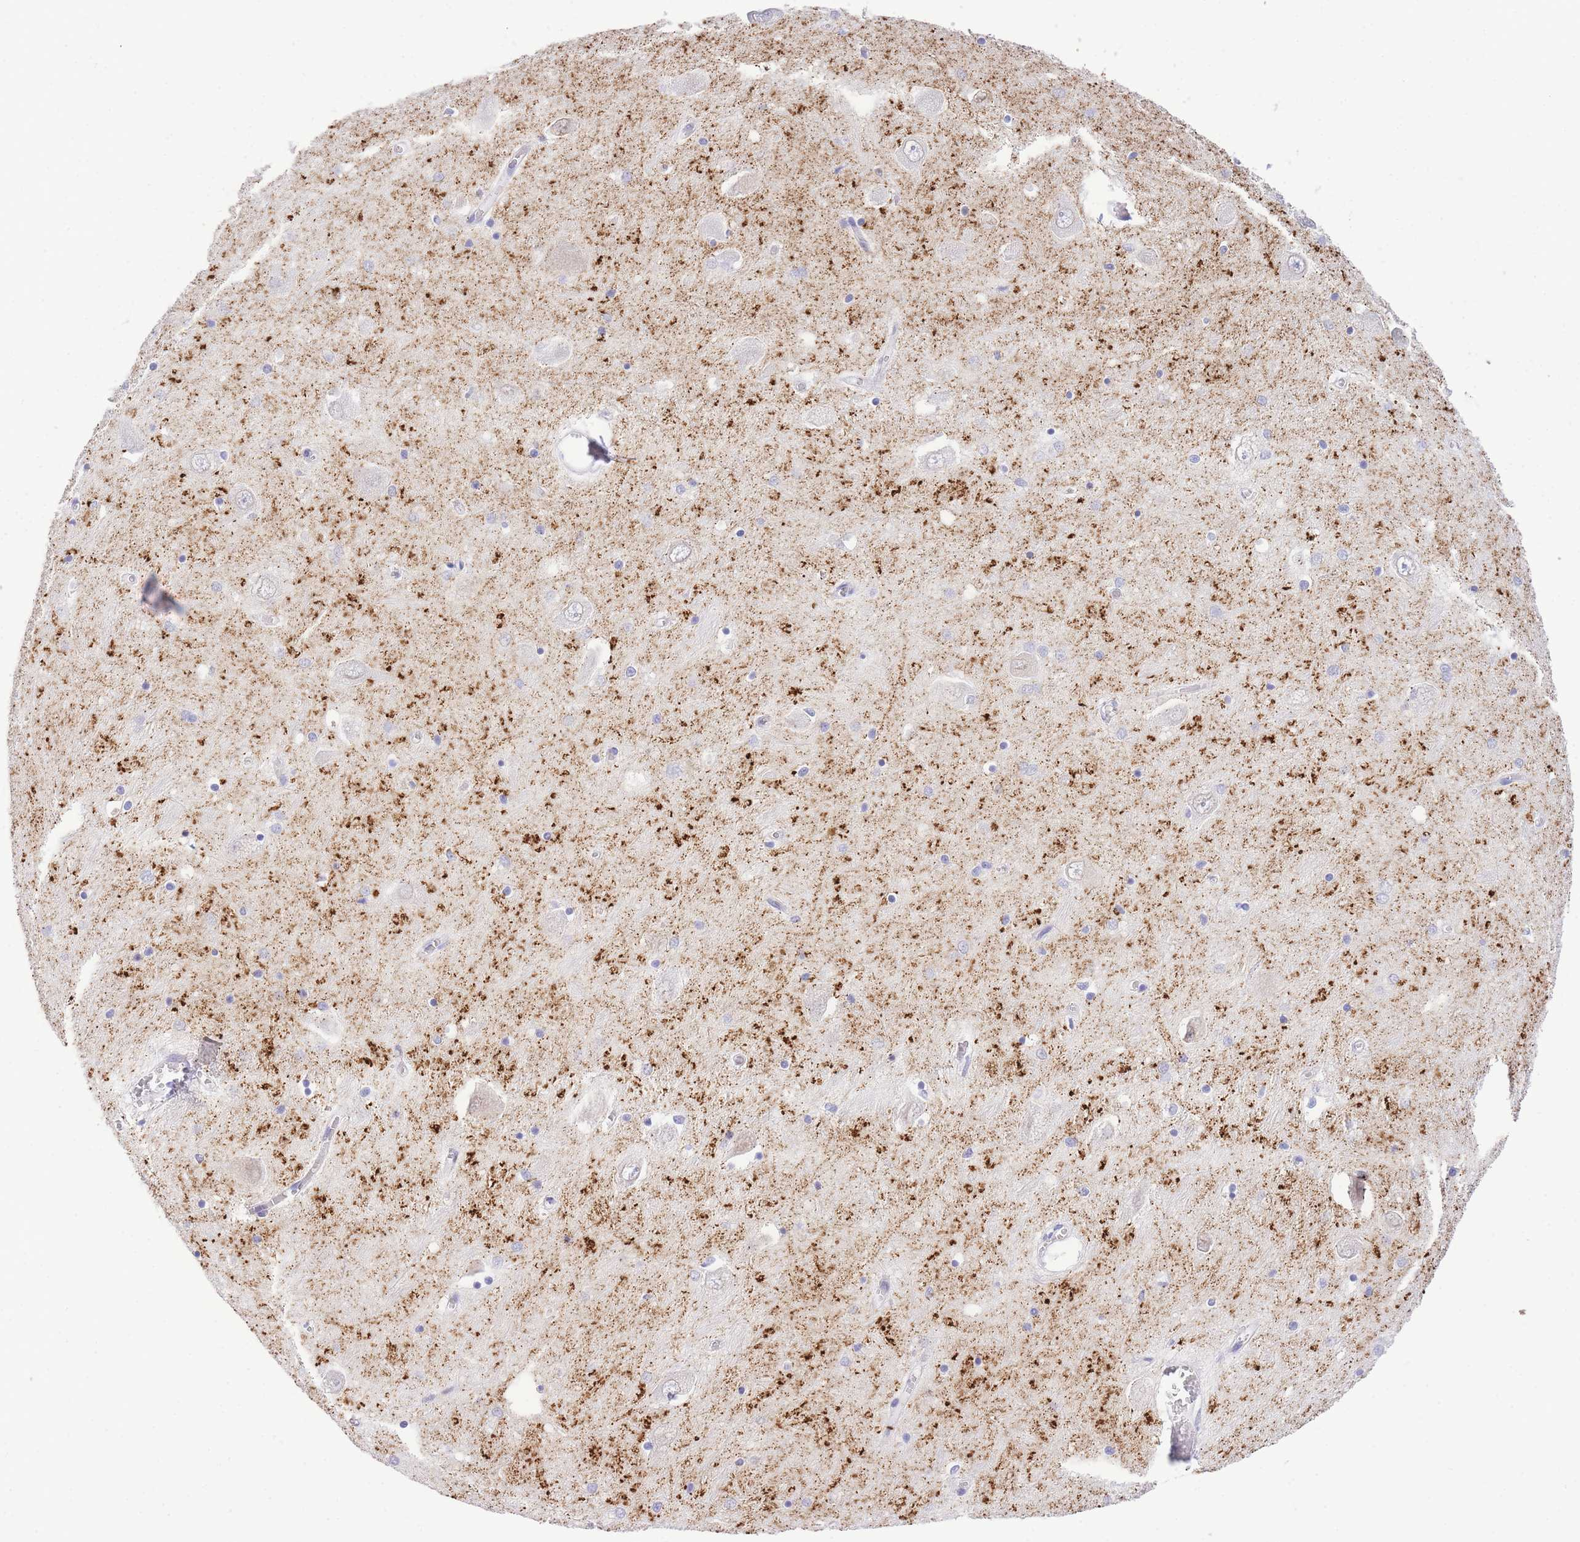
{"staining": {"intensity": "negative", "quantity": "none", "location": "none"}, "tissue": "hippocampus", "cell_type": "Glial cells", "image_type": "normal", "snomed": [{"axis": "morphology", "description": "Normal tissue, NOS"}, {"axis": "topography", "description": "Hippocampus"}], "caption": "Glial cells show no significant expression in benign hippocampus. (DAB (3,3'-diaminobenzidine) IHC visualized using brightfield microscopy, high magnification).", "gene": "TIFAB", "patient": {"sex": "male", "age": 70}}